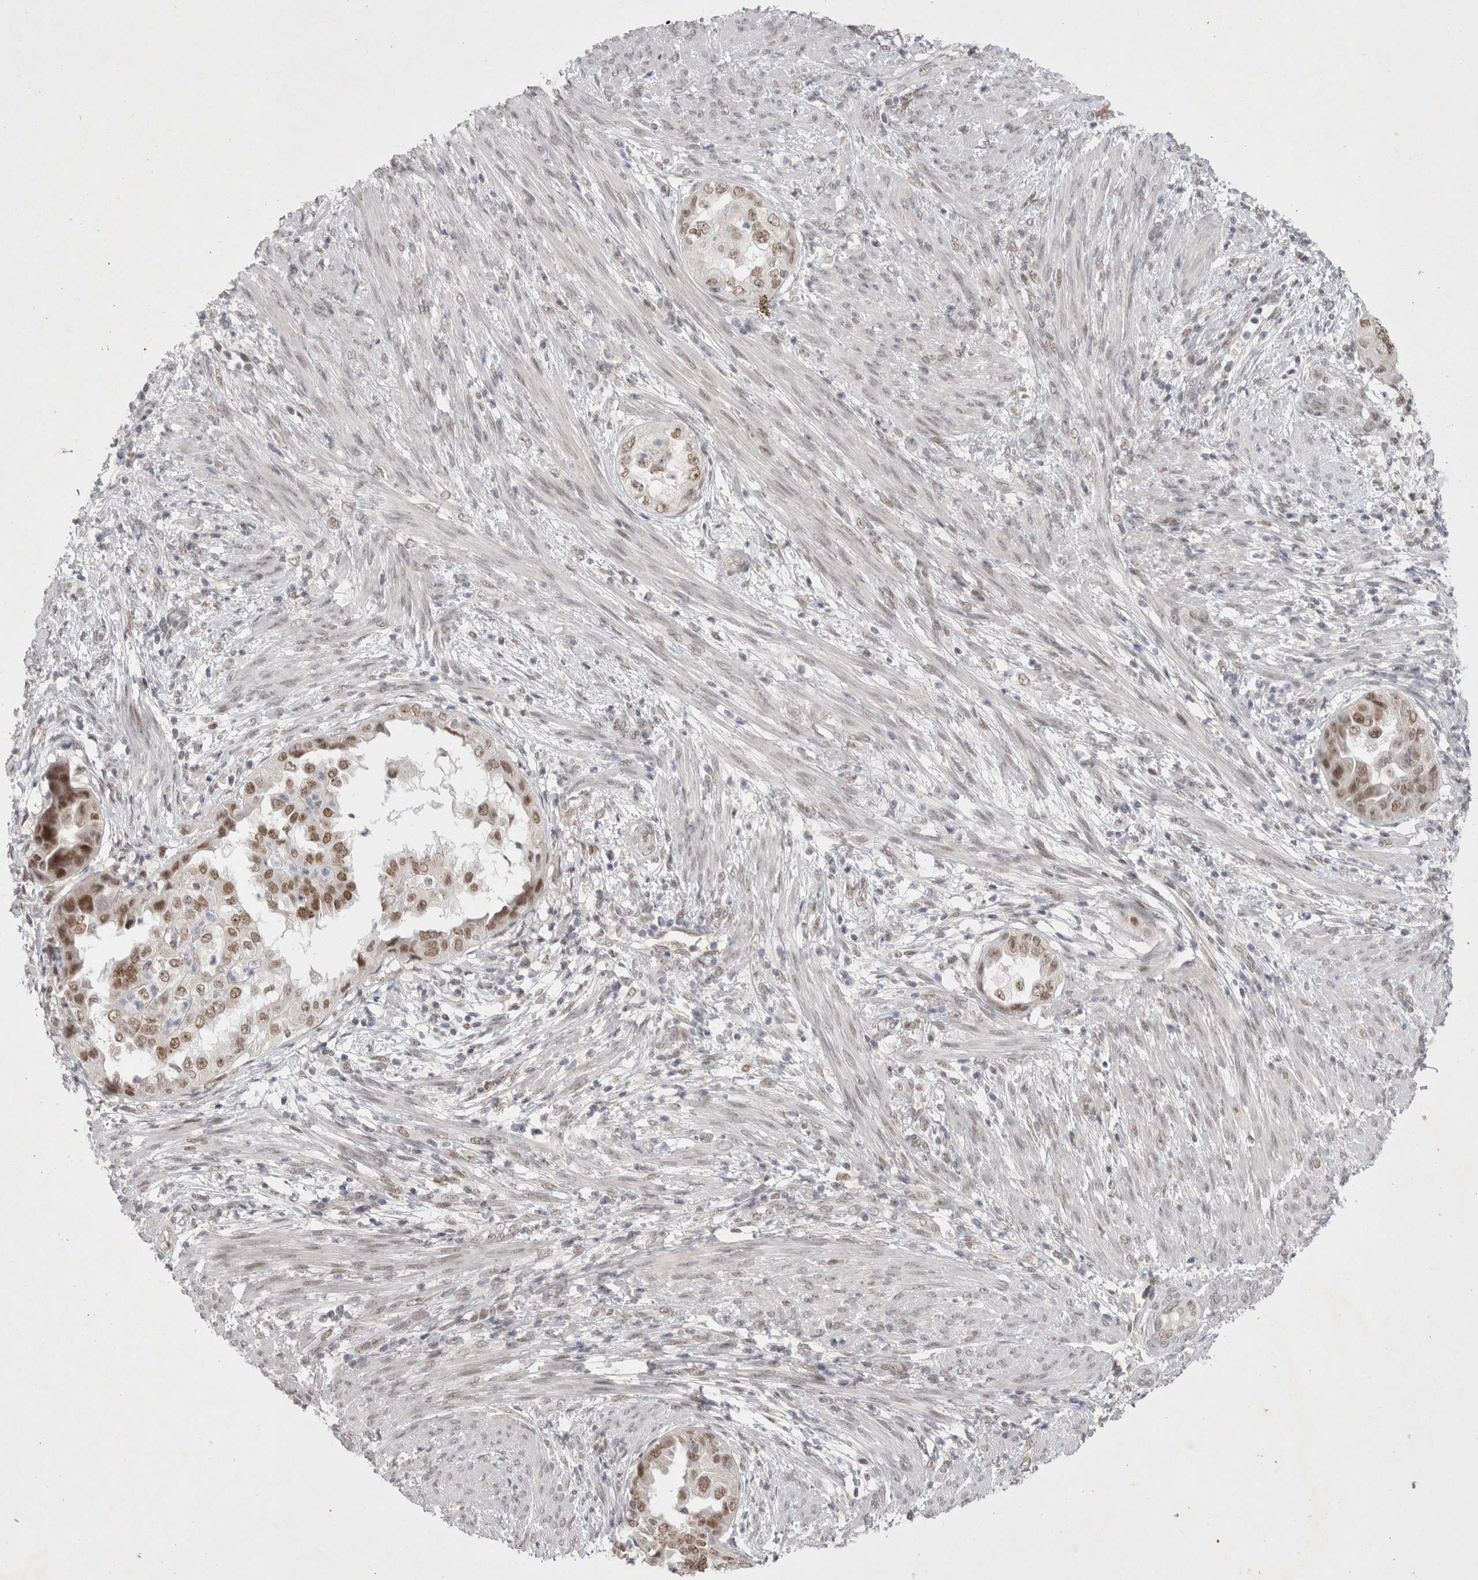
{"staining": {"intensity": "moderate", "quantity": ">75%", "location": "nuclear"}, "tissue": "endometrial cancer", "cell_type": "Tumor cells", "image_type": "cancer", "snomed": [{"axis": "morphology", "description": "Adenocarcinoma, NOS"}, {"axis": "topography", "description": "Endometrium"}], "caption": "Tumor cells display moderate nuclear staining in about >75% of cells in endometrial cancer.", "gene": "RECQL4", "patient": {"sex": "female", "age": 85}}